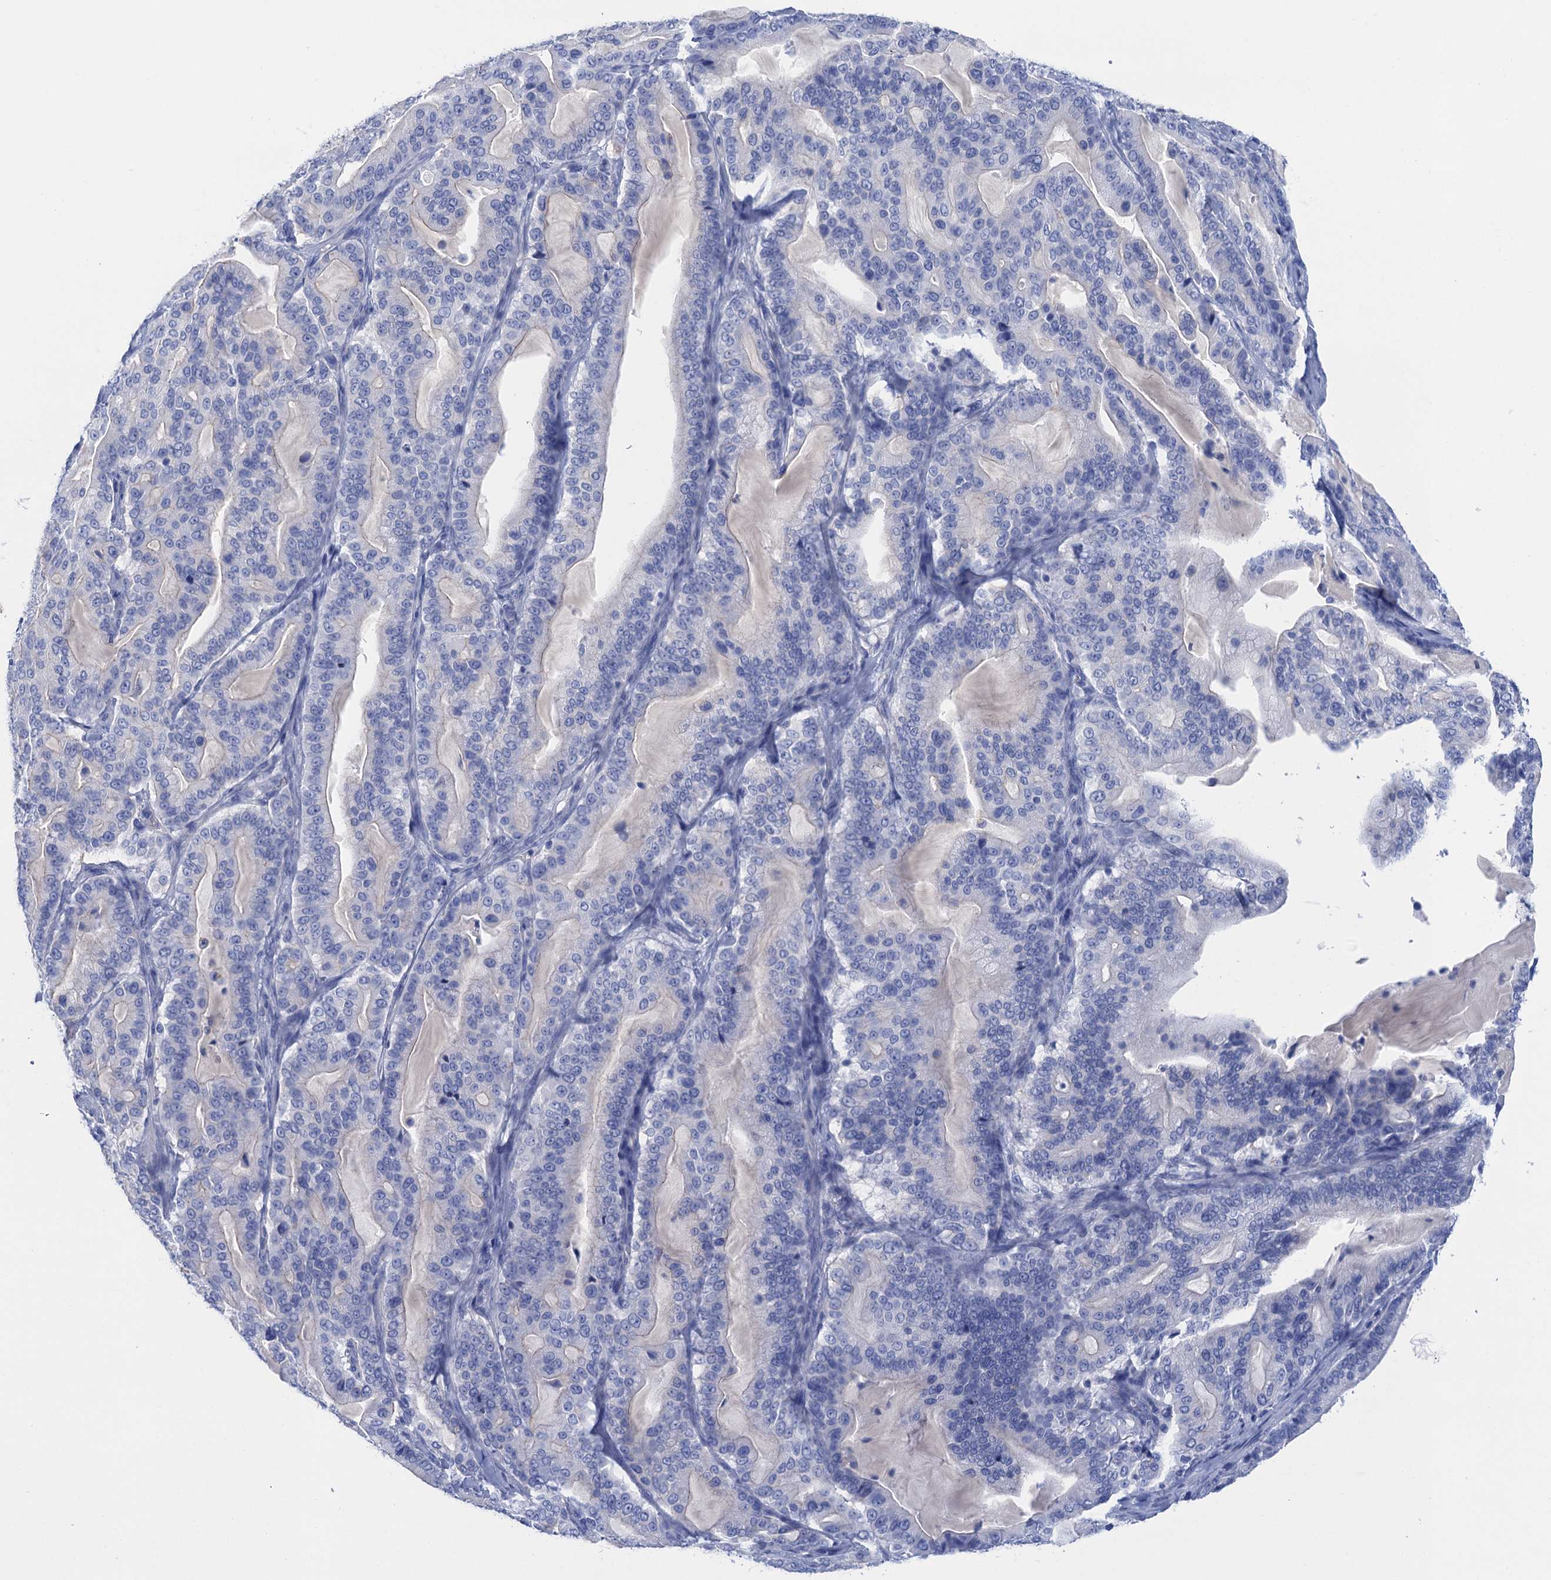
{"staining": {"intensity": "negative", "quantity": "none", "location": "none"}, "tissue": "pancreatic cancer", "cell_type": "Tumor cells", "image_type": "cancer", "snomed": [{"axis": "morphology", "description": "Adenocarcinoma, NOS"}, {"axis": "topography", "description": "Pancreas"}], "caption": "There is no significant positivity in tumor cells of pancreatic cancer.", "gene": "CALML5", "patient": {"sex": "male", "age": 63}}